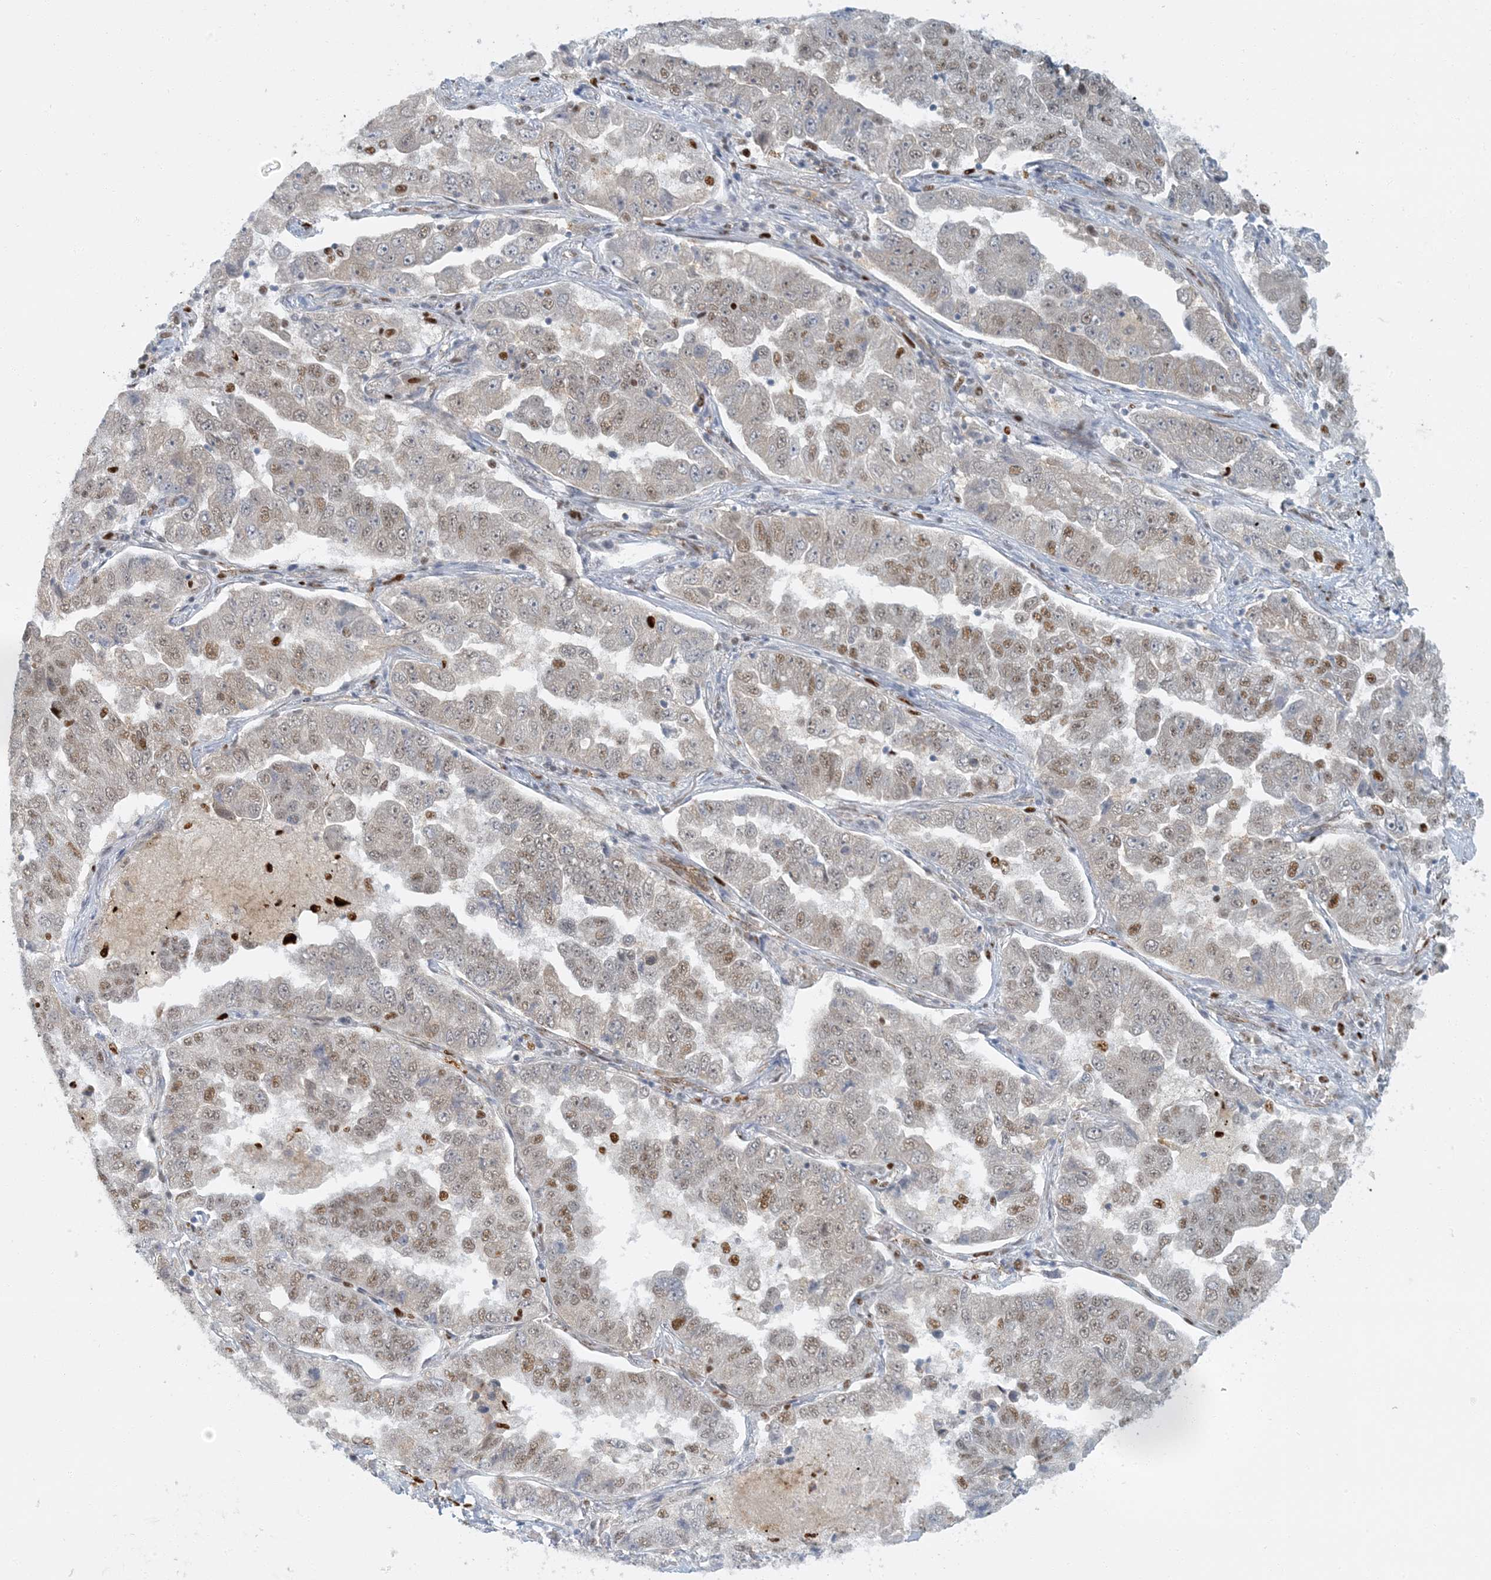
{"staining": {"intensity": "moderate", "quantity": "<25%", "location": "cytoplasmic/membranous"}, "tissue": "lung cancer", "cell_type": "Tumor cells", "image_type": "cancer", "snomed": [{"axis": "morphology", "description": "Adenocarcinoma, NOS"}, {"axis": "topography", "description": "Lung"}], "caption": "Human lung adenocarcinoma stained for a protein (brown) reveals moderate cytoplasmic/membranous positive positivity in about <25% of tumor cells.", "gene": "AK9", "patient": {"sex": "female", "age": 51}}